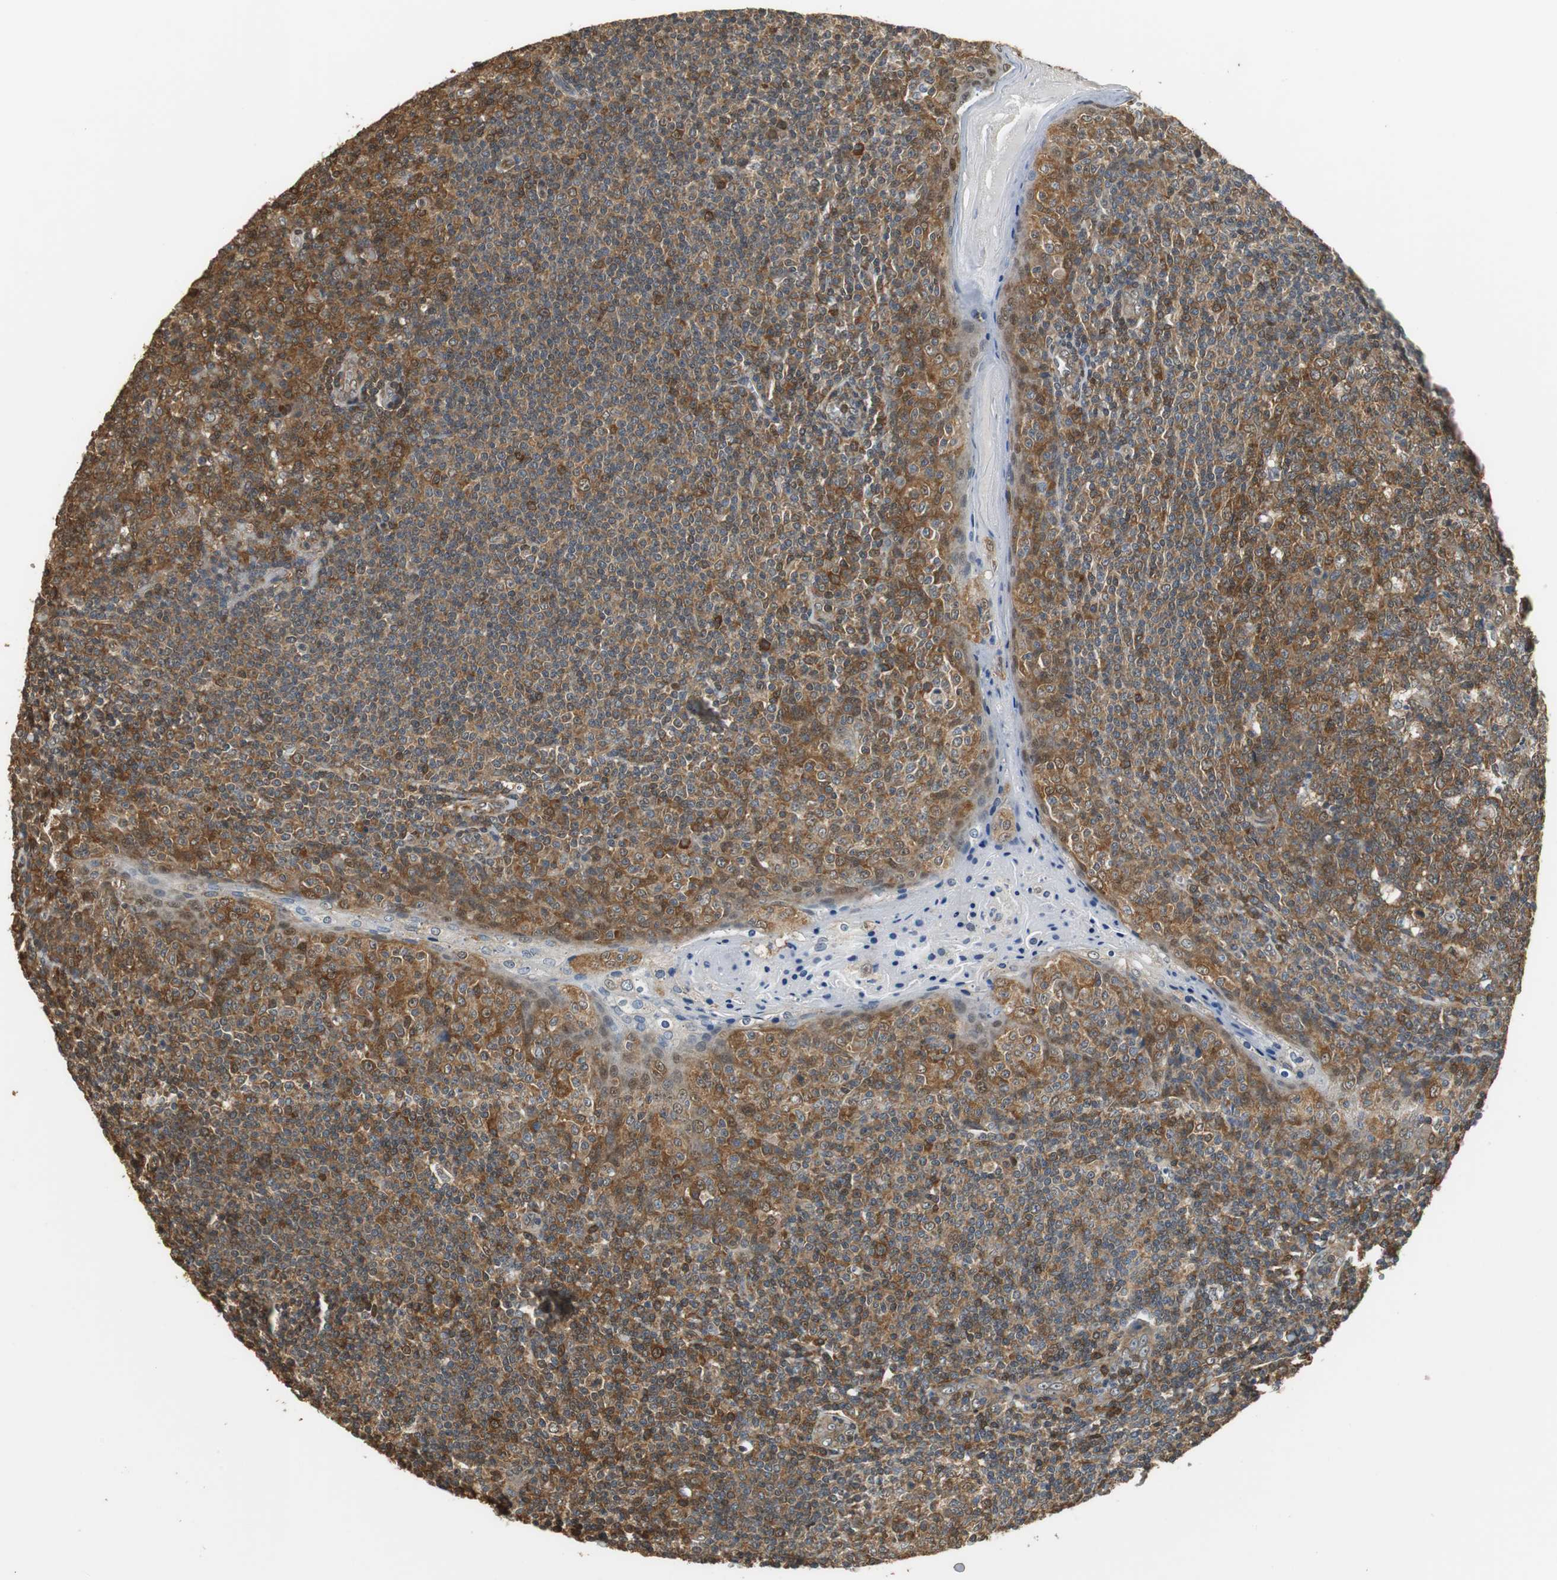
{"staining": {"intensity": "strong", "quantity": ">75%", "location": "cytoplasmic/membranous"}, "tissue": "tonsil", "cell_type": "Germinal center cells", "image_type": "normal", "snomed": [{"axis": "morphology", "description": "Normal tissue, NOS"}, {"axis": "topography", "description": "Tonsil"}], "caption": "Immunohistochemistry of unremarkable human tonsil exhibits high levels of strong cytoplasmic/membranous positivity in about >75% of germinal center cells.", "gene": "UBQLN2", "patient": {"sex": "male", "age": 31}}